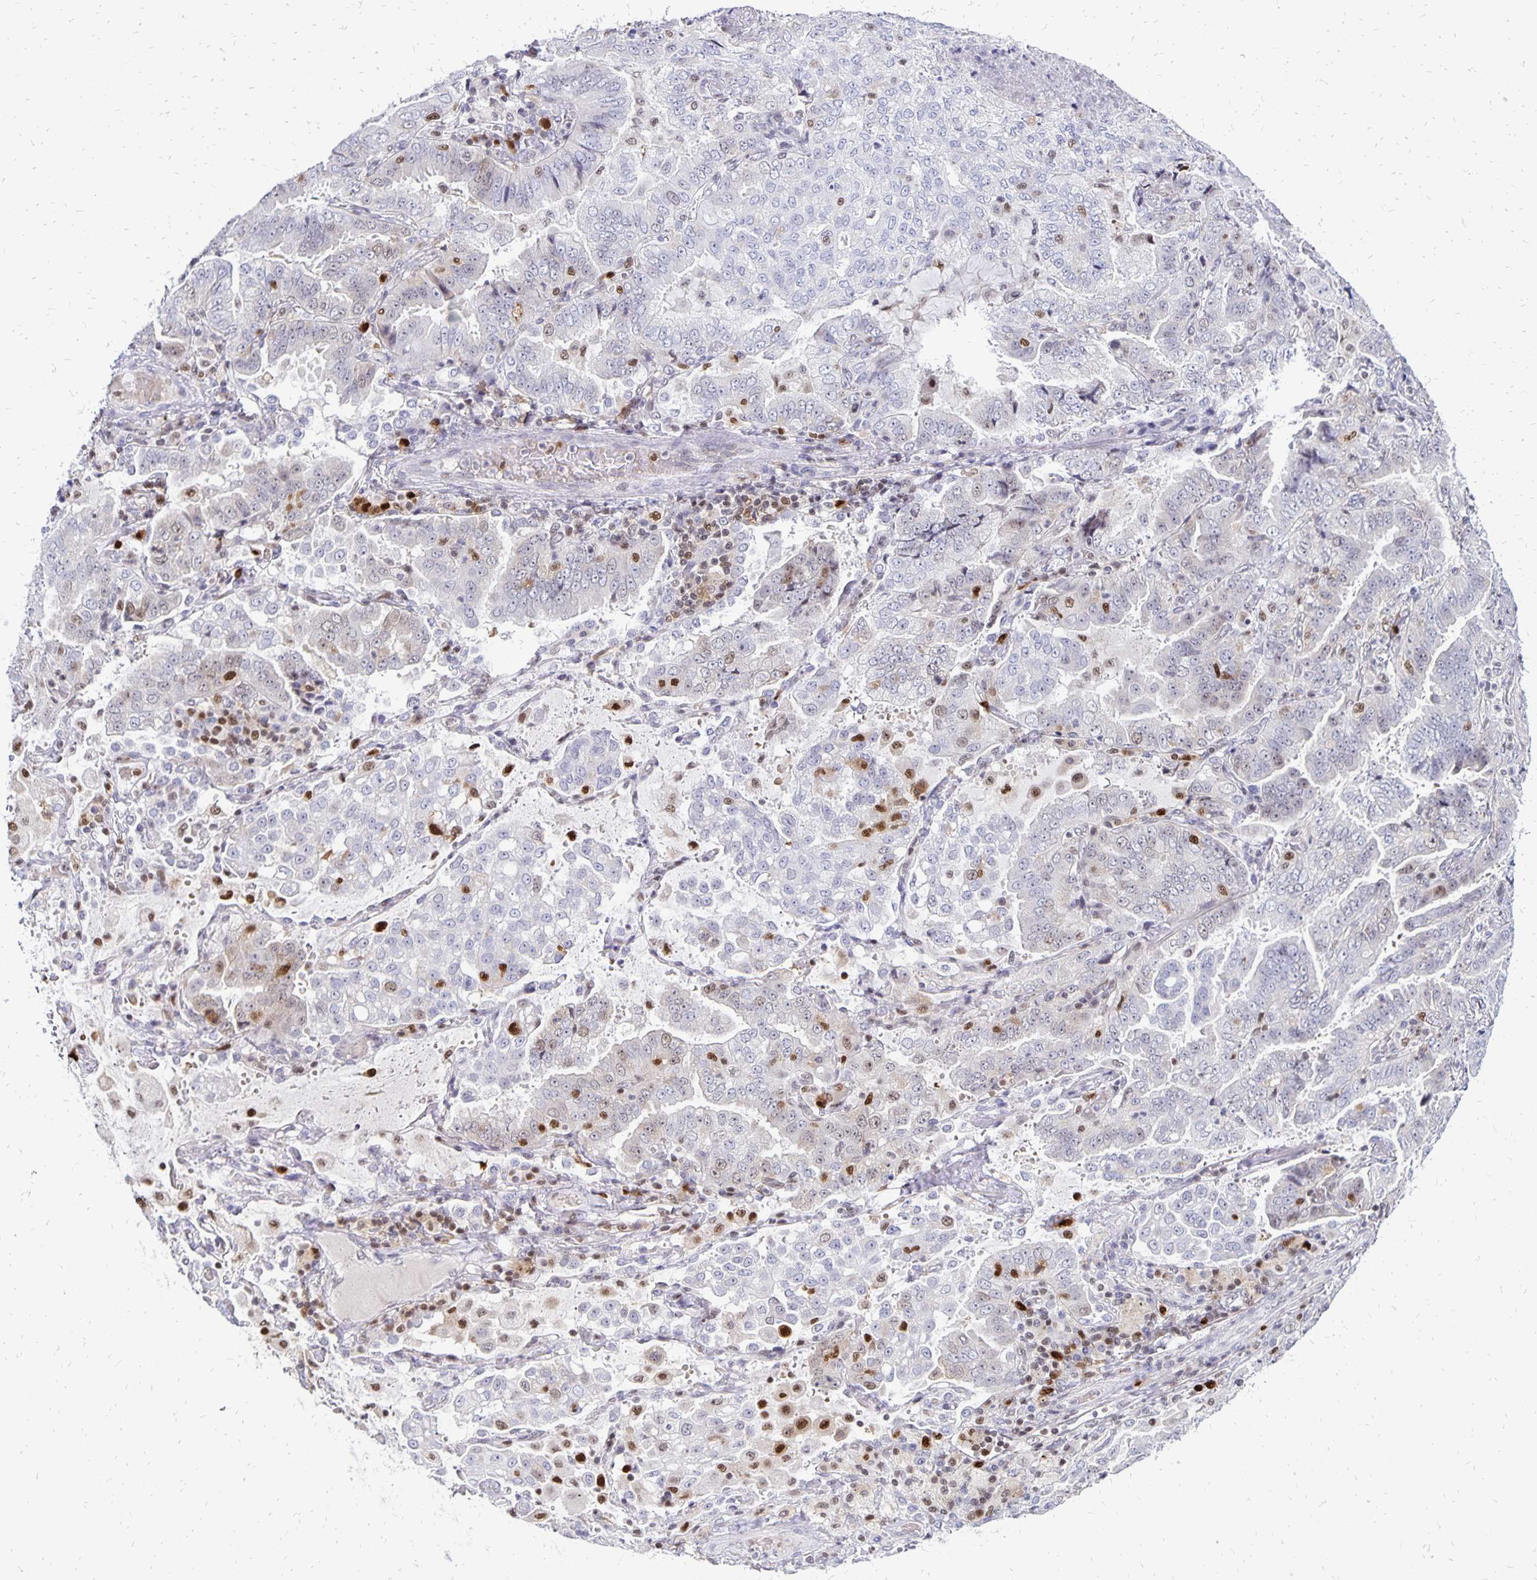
{"staining": {"intensity": "negative", "quantity": "none", "location": "none"}, "tissue": "lung cancer", "cell_type": "Tumor cells", "image_type": "cancer", "snomed": [{"axis": "morphology", "description": "Aneuploidy"}, {"axis": "morphology", "description": "Adenocarcinoma, NOS"}, {"axis": "morphology", "description": "Adenocarcinoma, metastatic, NOS"}, {"axis": "topography", "description": "Lymph node"}, {"axis": "topography", "description": "Lung"}], "caption": "High magnification brightfield microscopy of lung cancer (metastatic adenocarcinoma) stained with DAB (3,3'-diaminobenzidine) (brown) and counterstained with hematoxylin (blue): tumor cells show no significant staining.", "gene": "DCK", "patient": {"sex": "female", "age": 48}}